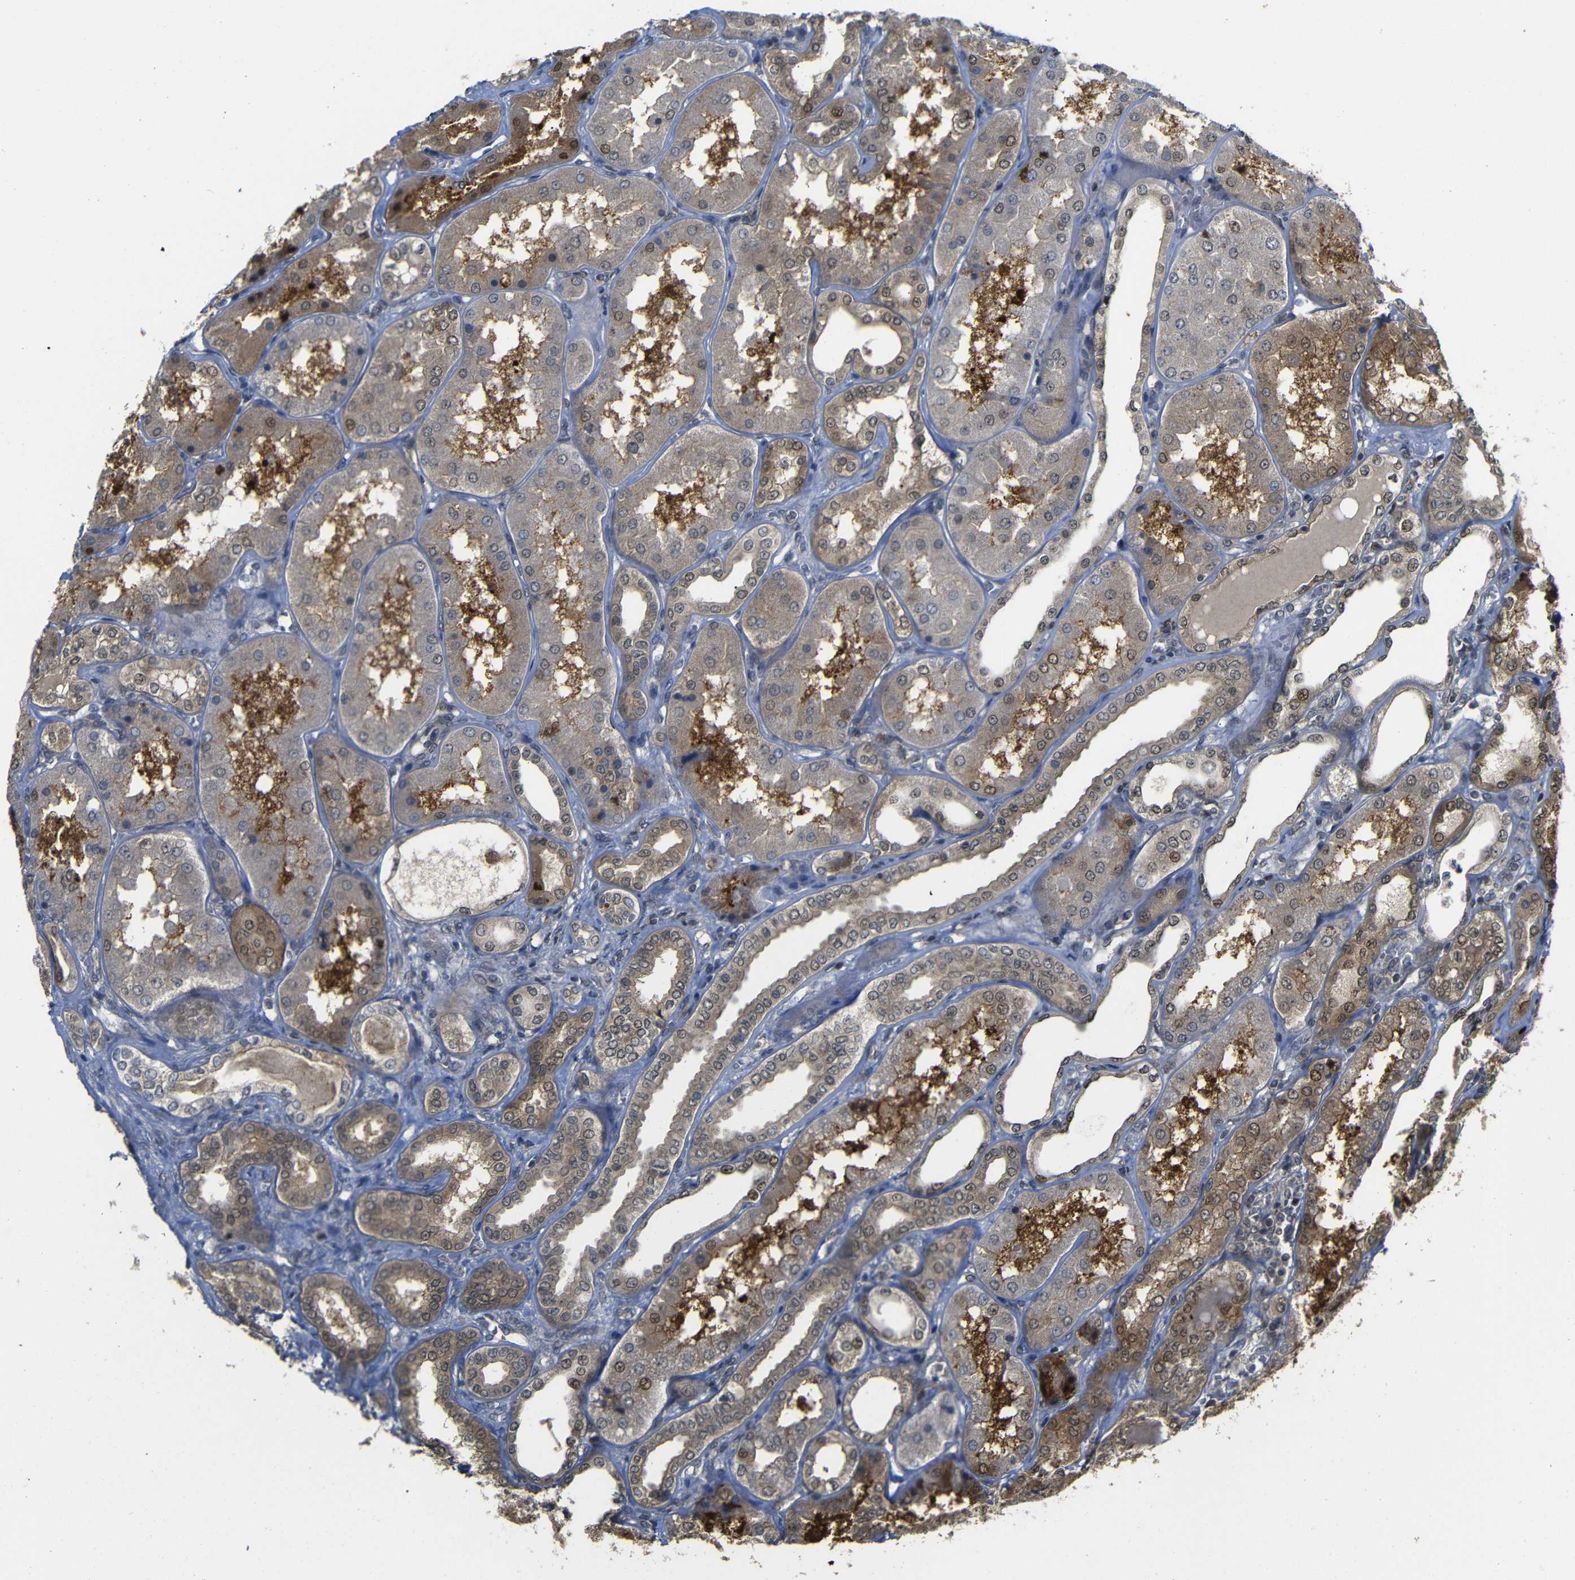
{"staining": {"intensity": "weak", "quantity": "25%-75%", "location": "cytoplasmic/membranous,nuclear"}, "tissue": "kidney", "cell_type": "Cells in glomeruli", "image_type": "normal", "snomed": [{"axis": "morphology", "description": "Normal tissue, NOS"}, {"axis": "topography", "description": "Kidney"}], "caption": "This micrograph reveals immunohistochemistry (IHC) staining of benign kidney, with low weak cytoplasmic/membranous,nuclear expression in about 25%-75% of cells in glomeruli.", "gene": "ATG12", "patient": {"sex": "female", "age": 56}}